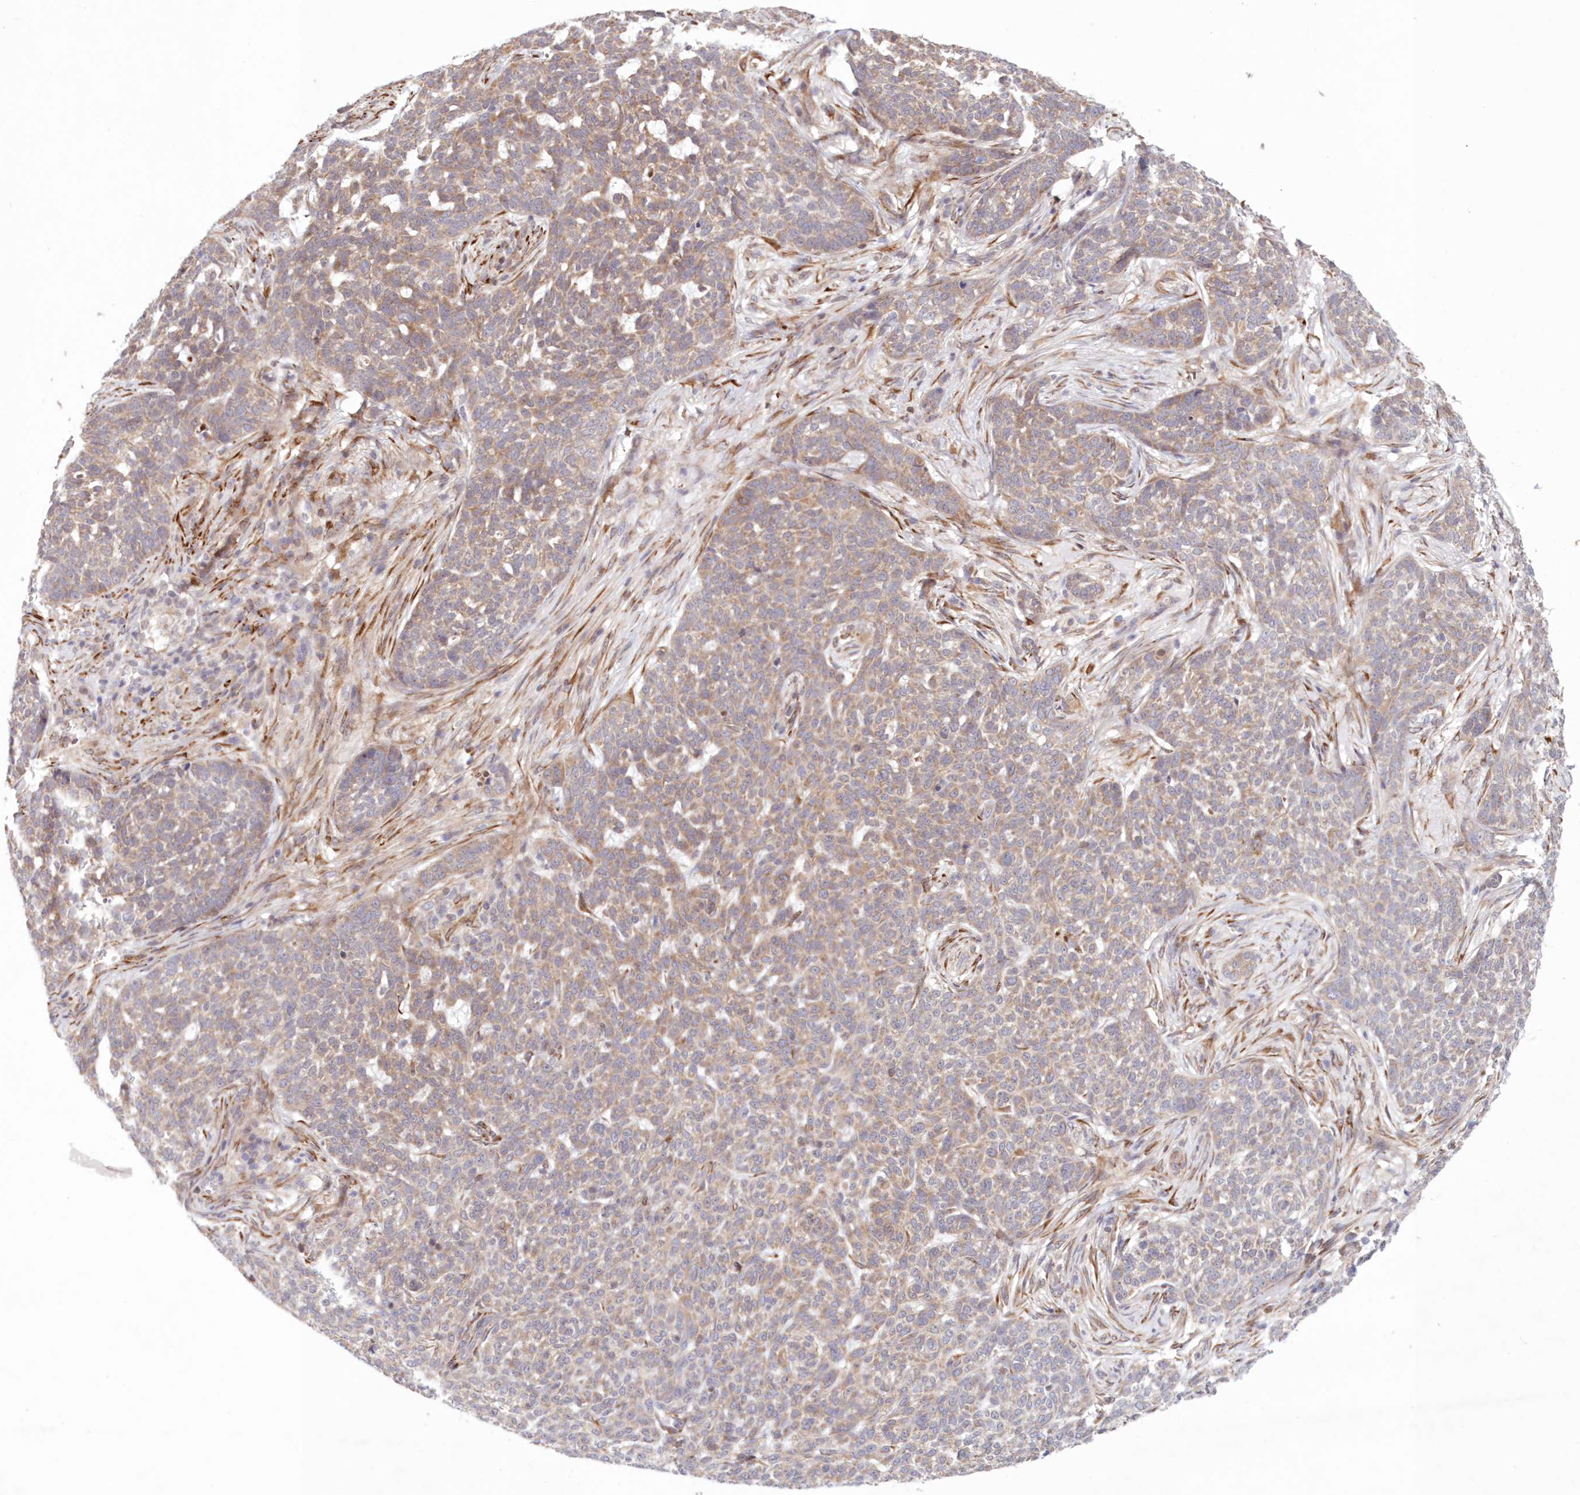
{"staining": {"intensity": "moderate", "quantity": "25%-75%", "location": "cytoplasmic/membranous"}, "tissue": "skin cancer", "cell_type": "Tumor cells", "image_type": "cancer", "snomed": [{"axis": "morphology", "description": "Basal cell carcinoma"}, {"axis": "topography", "description": "Skin"}], "caption": "This is an image of immunohistochemistry (IHC) staining of skin basal cell carcinoma, which shows moderate expression in the cytoplasmic/membranous of tumor cells.", "gene": "PCYOX1L", "patient": {"sex": "male", "age": 85}}